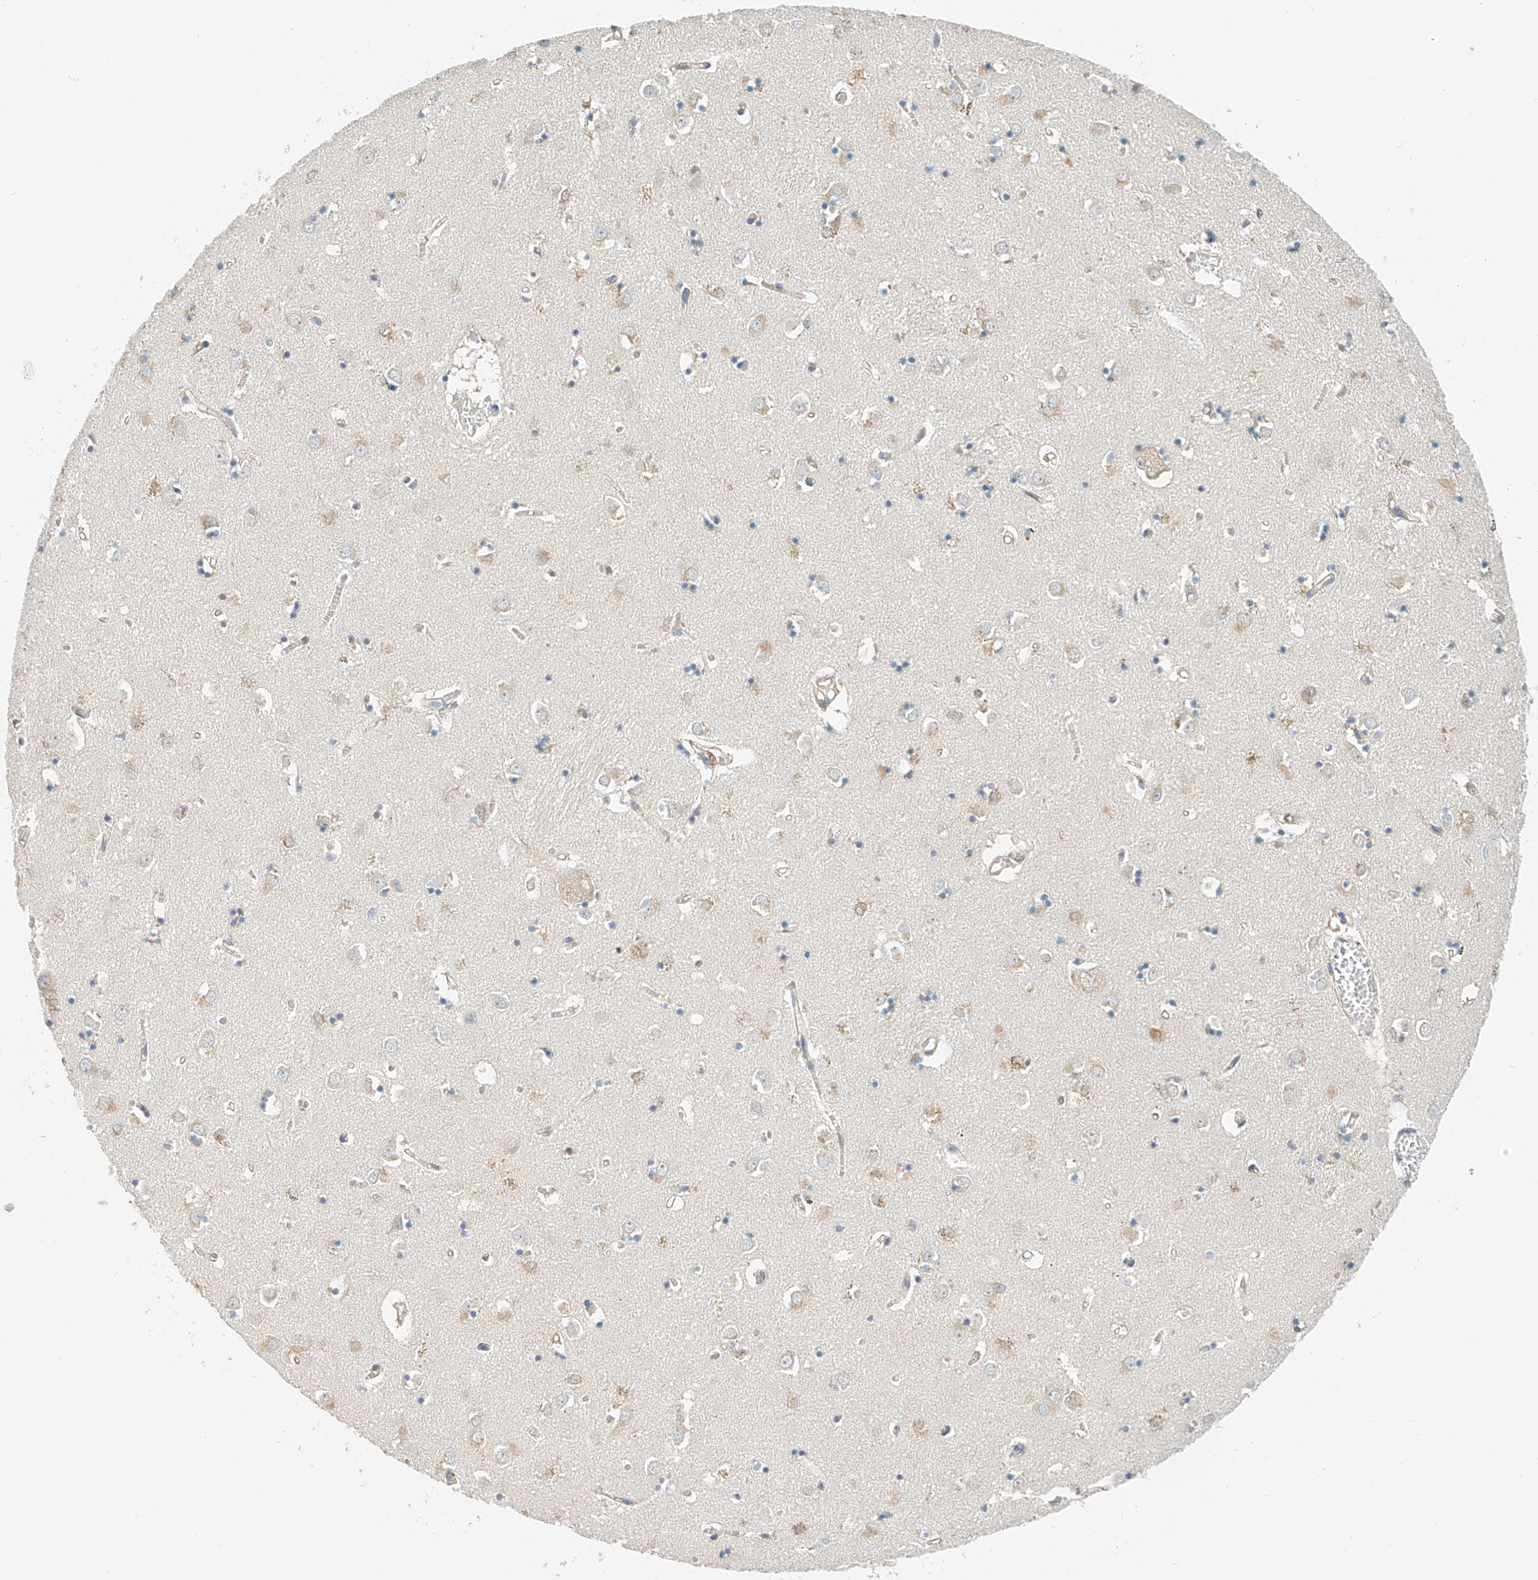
{"staining": {"intensity": "moderate", "quantity": "<25%", "location": "cytoplasmic/membranous"}, "tissue": "caudate", "cell_type": "Glial cells", "image_type": "normal", "snomed": [{"axis": "morphology", "description": "Normal tissue, NOS"}, {"axis": "topography", "description": "Lateral ventricle wall"}], "caption": "Immunohistochemistry (IHC) (DAB) staining of benign human caudate shows moderate cytoplasmic/membranous protein positivity in approximately <25% of glial cells. Using DAB (brown) and hematoxylin (blue) stains, captured at high magnification using brightfield microscopy.", "gene": "PPA2", "patient": {"sex": "male", "age": 70}}